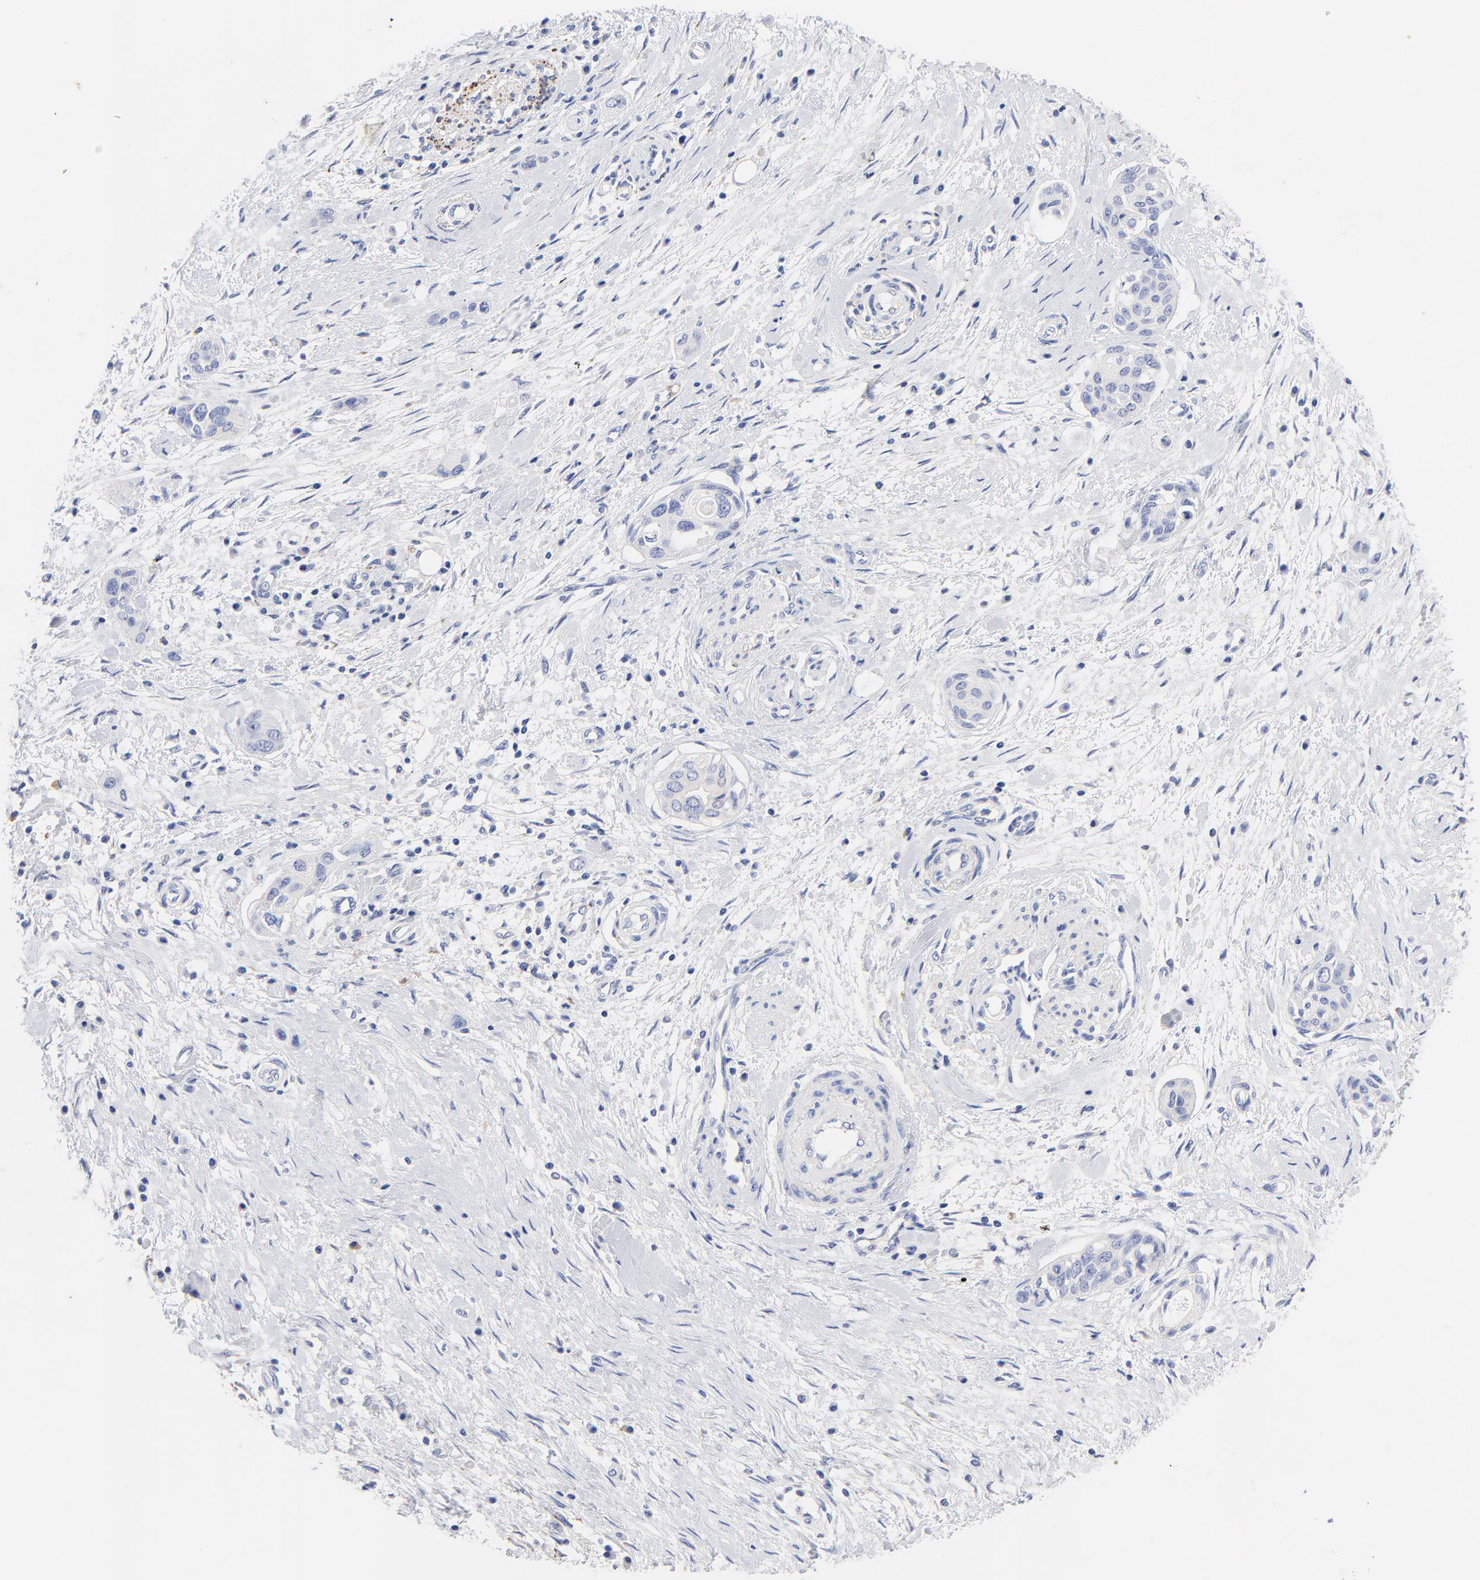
{"staining": {"intensity": "negative", "quantity": "none", "location": "none"}, "tissue": "pancreatic cancer", "cell_type": "Tumor cells", "image_type": "cancer", "snomed": [{"axis": "morphology", "description": "Adenocarcinoma, NOS"}, {"axis": "topography", "description": "Pancreas"}], "caption": "Immunohistochemistry (IHC) histopathology image of human adenocarcinoma (pancreatic) stained for a protein (brown), which demonstrates no expression in tumor cells.", "gene": "FBXO10", "patient": {"sex": "female", "age": 60}}